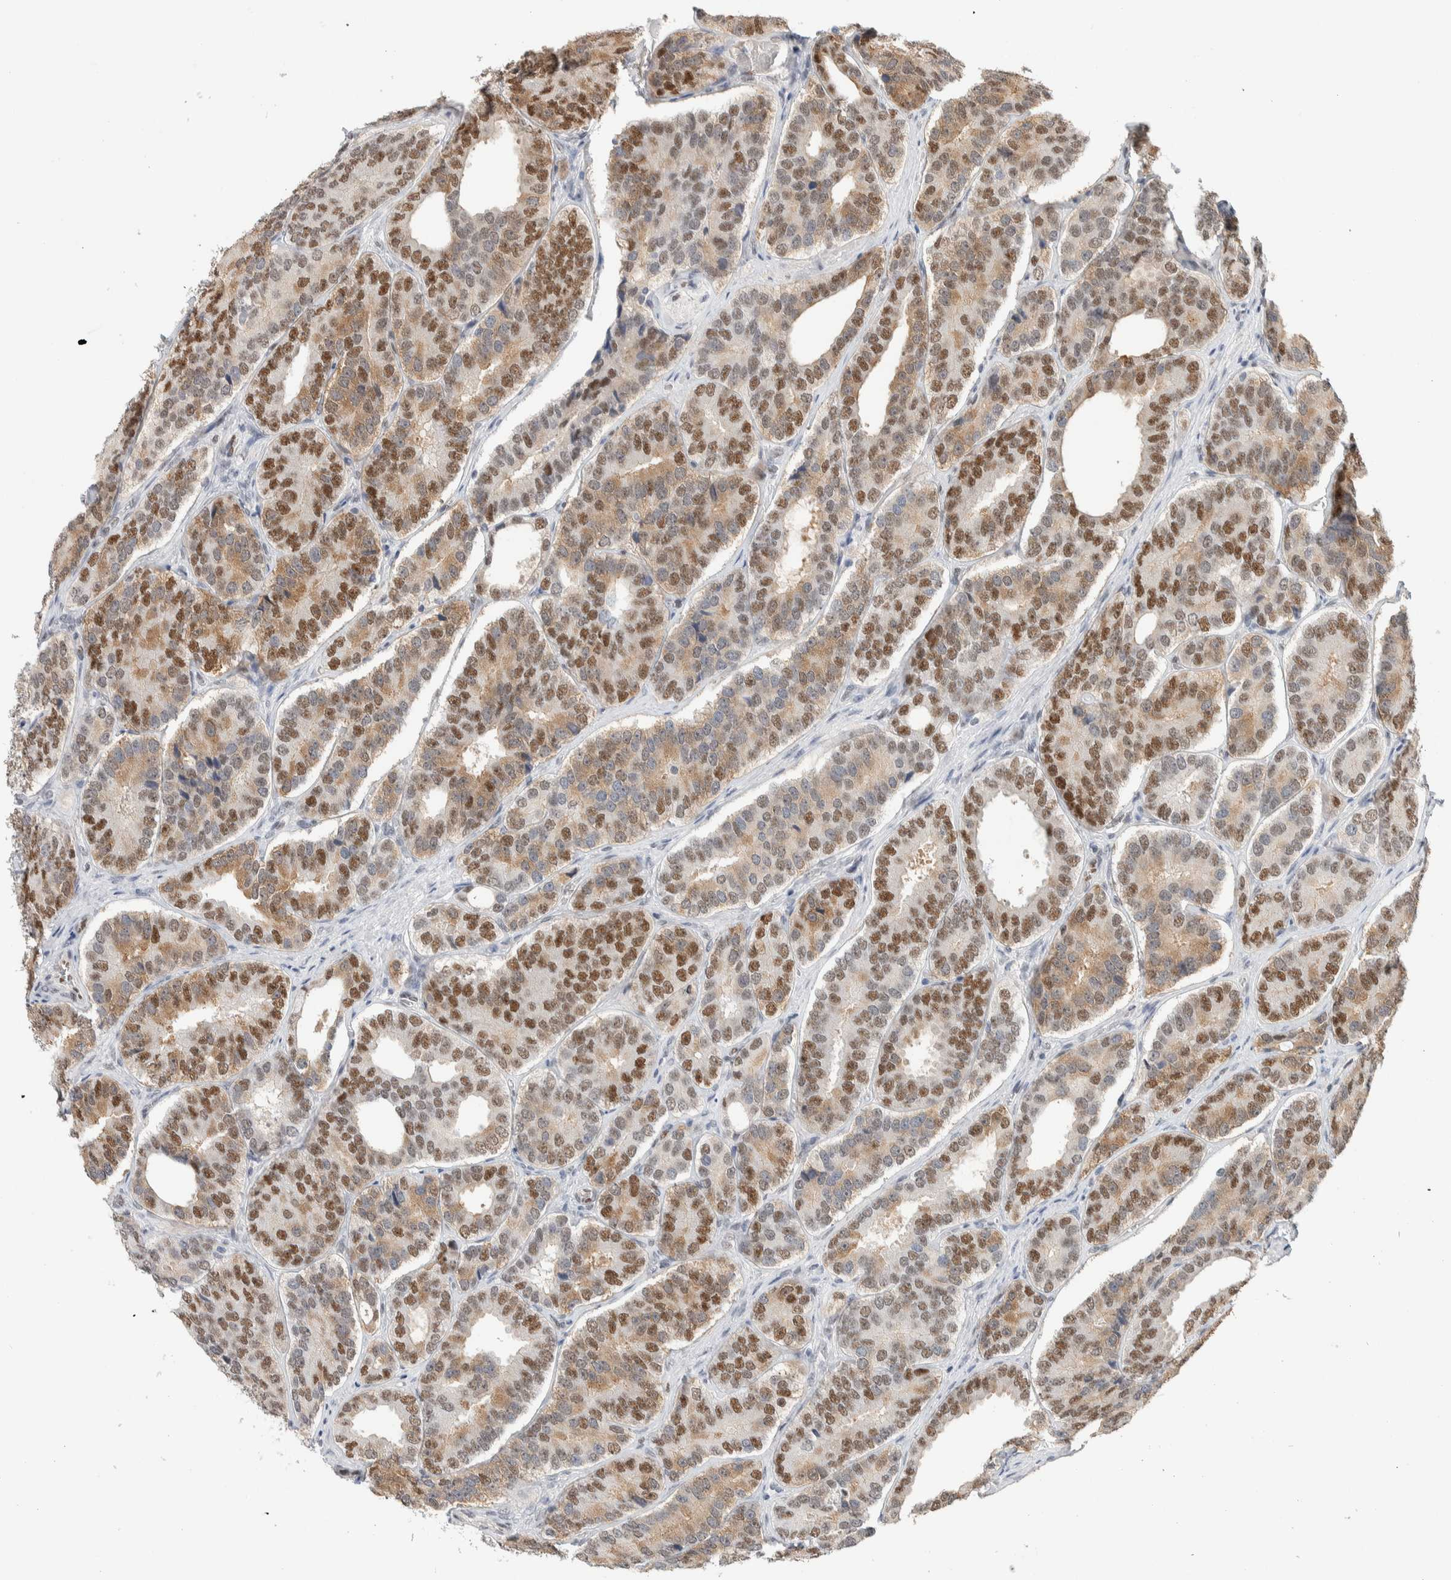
{"staining": {"intensity": "moderate", "quantity": "25%-75%", "location": "cytoplasmic/membranous,nuclear"}, "tissue": "prostate cancer", "cell_type": "Tumor cells", "image_type": "cancer", "snomed": [{"axis": "morphology", "description": "Adenocarcinoma, High grade"}, {"axis": "topography", "description": "Prostate"}], "caption": "Human prostate cancer stained for a protein (brown) reveals moderate cytoplasmic/membranous and nuclear positive positivity in about 25%-75% of tumor cells.", "gene": "PUS7", "patient": {"sex": "male", "age": 56}}